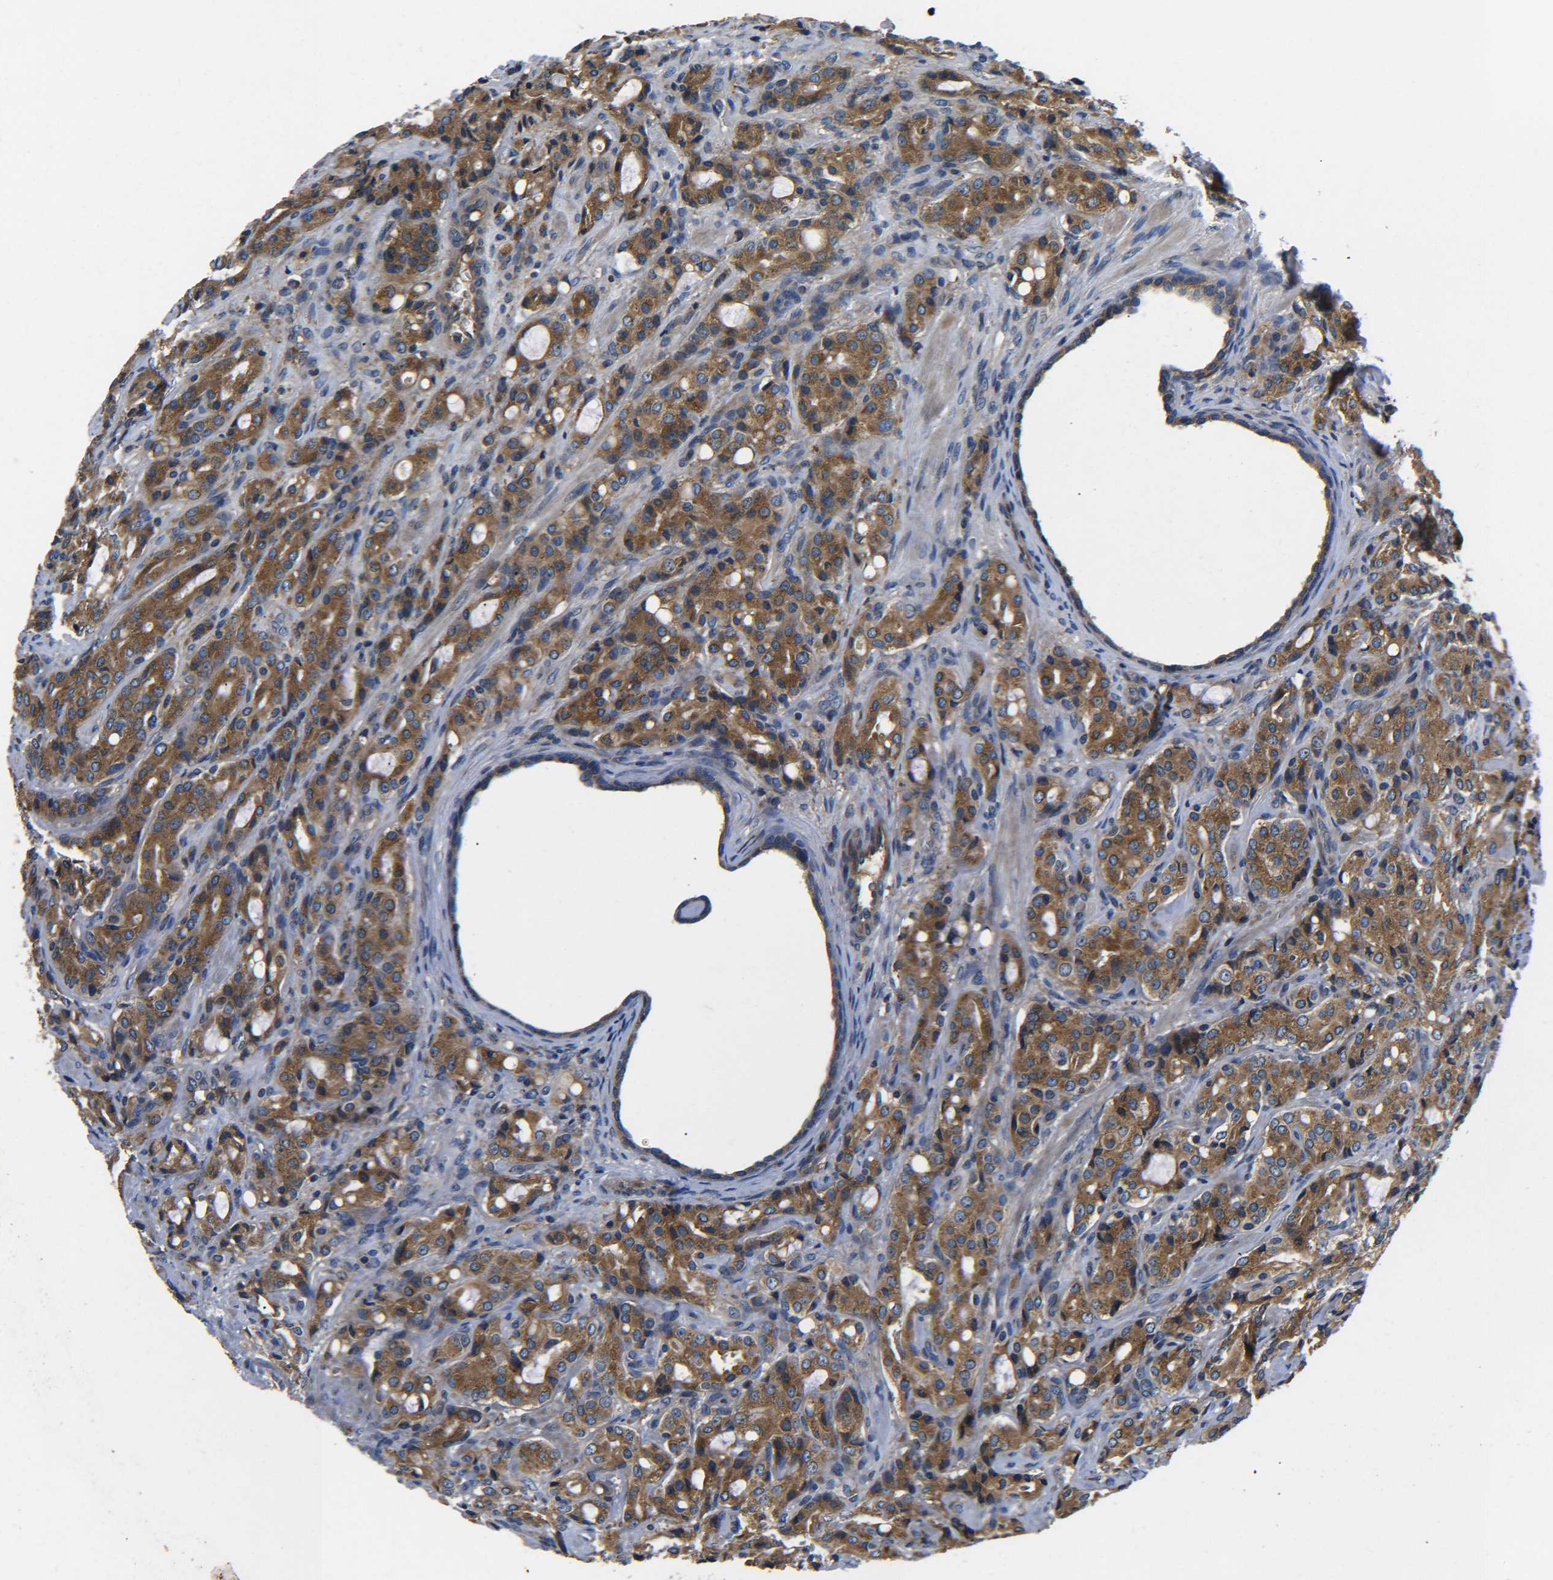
{"staining": {"intensity": "moderate", "quantity": ">75%", "location": "cytoplasmic/membranous"}, "tissue": "prostate cancer", "cell_type": "Tumor cells", "image_type": "cancer", "snomed": [{"axis": "morphology", "description": "Adenocarcinoma, High grade"}, {"axis": "topography", "description": "Prostate"}], "caption": "Immunohistochemistry (IHC) (DAB) staining of prostate adenocarcinoma (high-grade) shows moderate cytoplasmic/membranous protein positivity in approximately >75% of tumor cells. (DAB (3,3'-diaminobenzidine) IHC, brown staining for protein, blue staining for nuclei).", "gene": "RAB1B", "patient": {"sex": "male", "age": 72}}